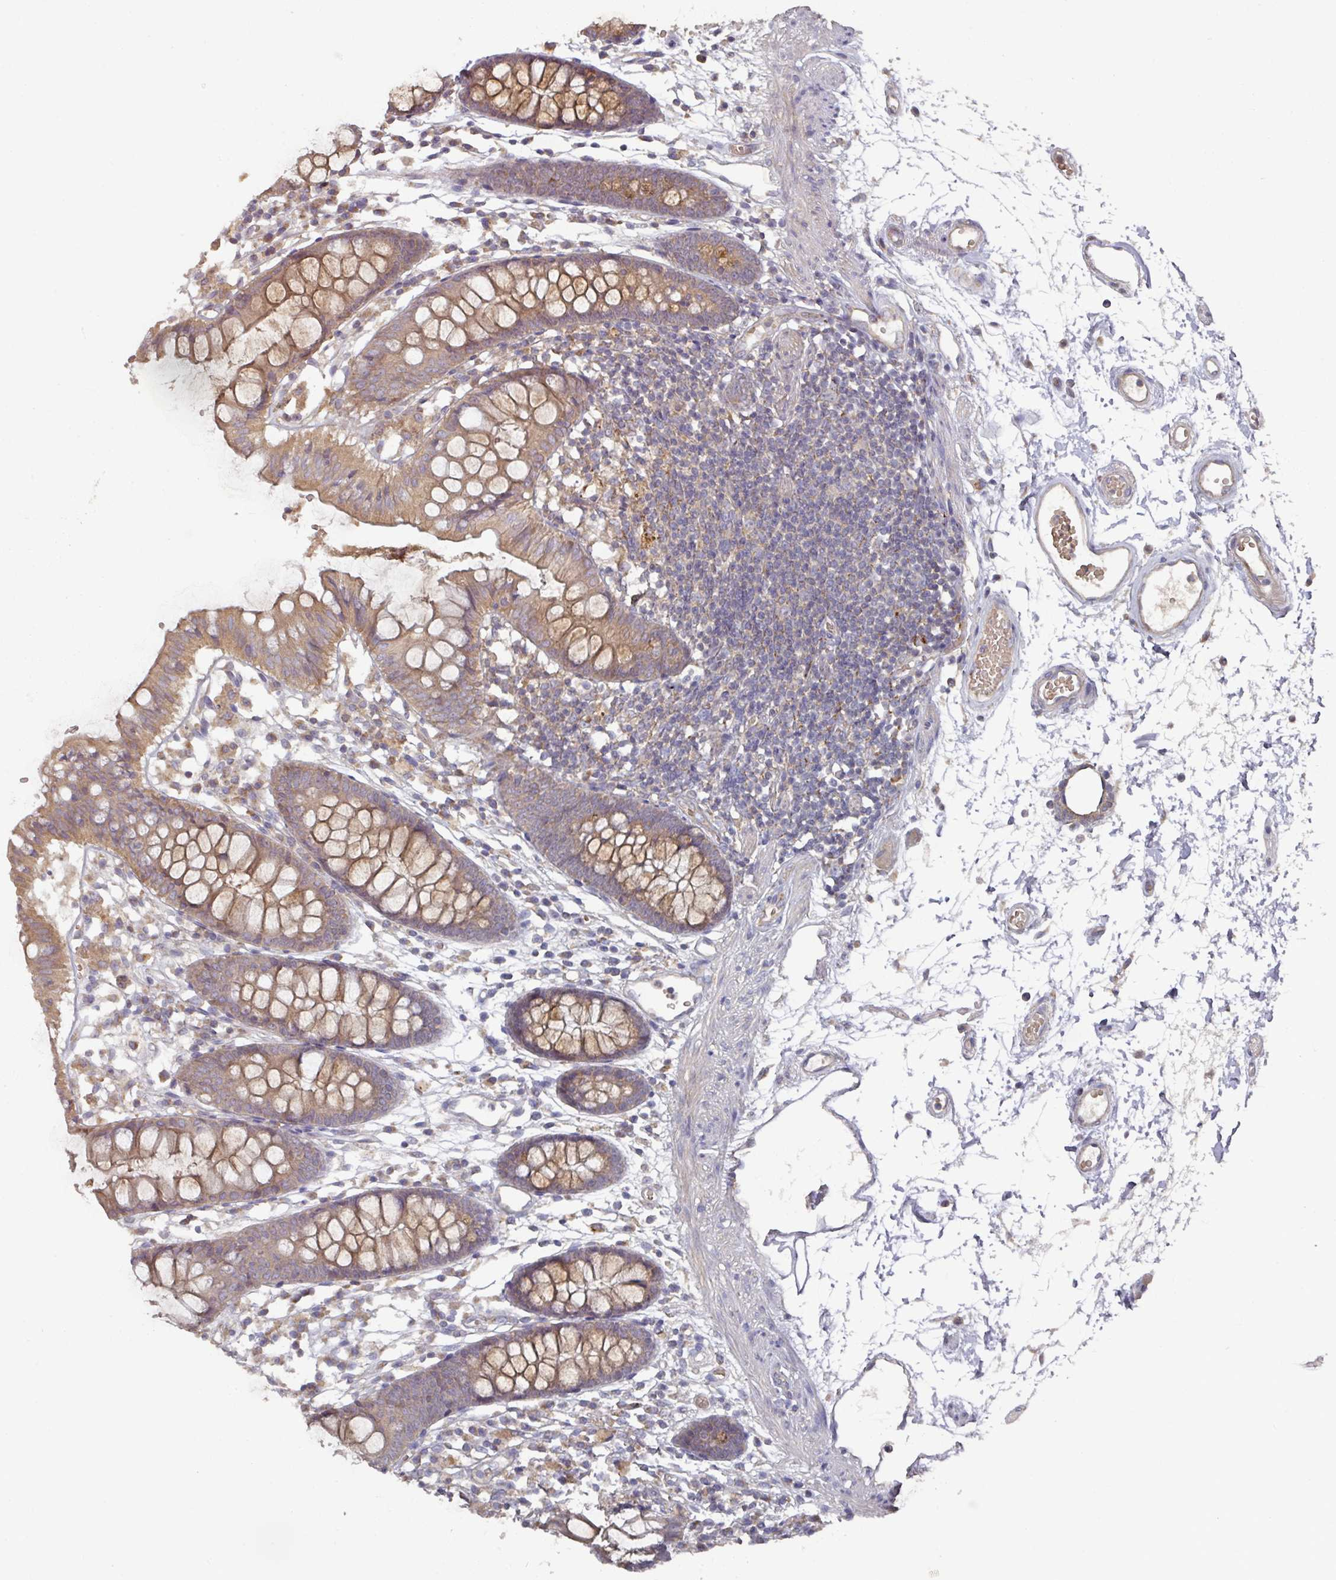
{"staining": {"intensity": "weak", "quantity": ">75%", "location": "cytoplasmic/membranous"}, "tissue": "colon", "cell_type": "Endothelial cells", "image_type": "normal", "snomed": [{"axis": "morphology", "description": "Normal tissue, NOS"}, {"axis": "topography", "description": "Colon"}], "caption": "Immunohistochemical staining of benign colon demonstrates >75% levels of weak cytoplasmic/membranous protein positivity in about >75% of endothelial cells. The protein is shown in brown color, while the nuclei are stained blue.", "gene": "DNAJC7", "patient": {"sex": "female", "age": 84}}